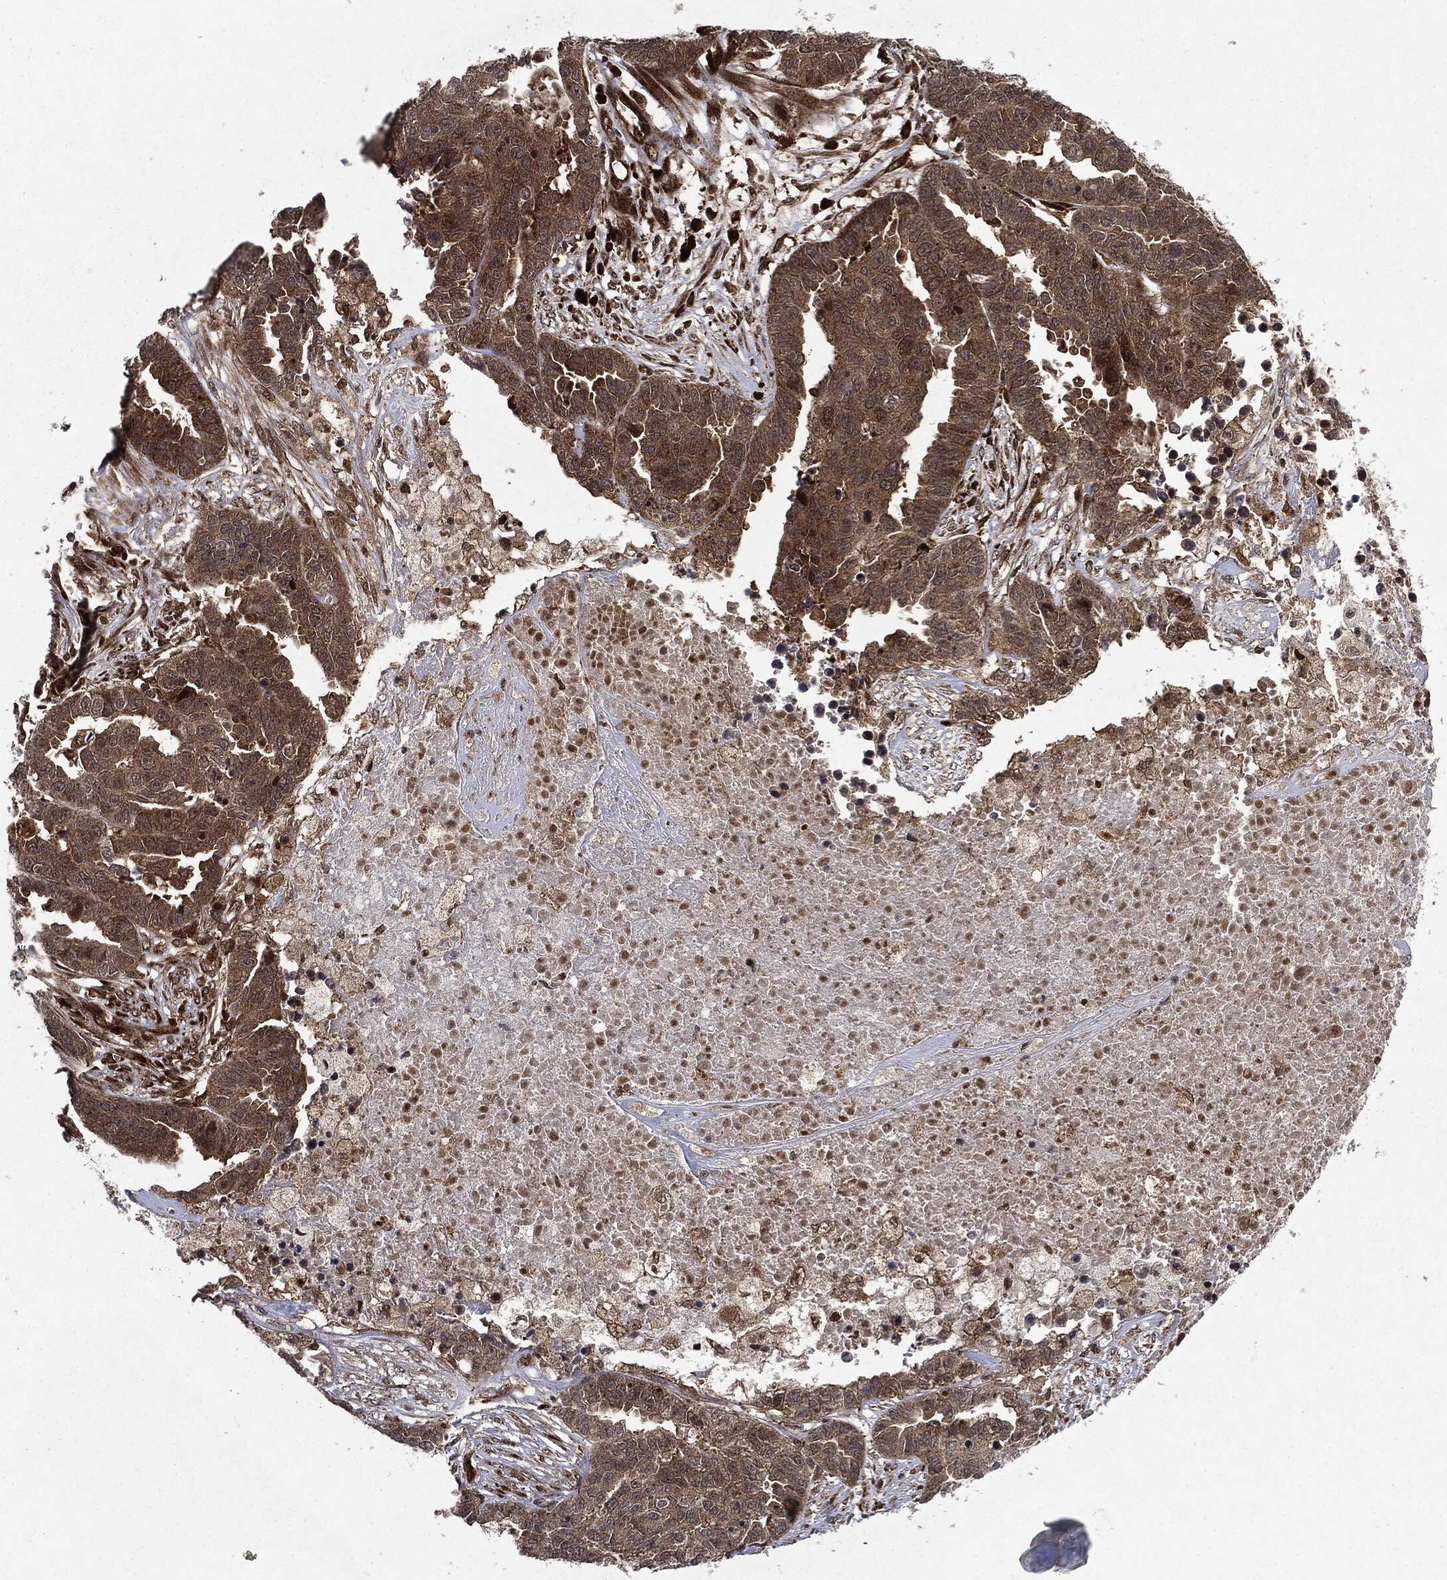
{"staining": {"intensity": "weak", "quantity": ">75%", "location": "cytoplasmic/membranous"}, "tissue": "ovarian cancer", "cell_type": "Tumor cells", "image_type": "cancer", "snomed": [{"axis": "morphology", "description": "Cystadenocarcinoma, serous, NOS"}, {"axis": "topography", "description": "Ovary"}], "caption": "High-power microscopy captured an immunohistochemistry (IHC) image of ovarian cancer (serous cystadenocarcinoma), revealing weak cytoplasmic/membranous expression in approximately >75% of tumor cells.", "gene": "OTUB1", "patient": {"sex": "female", "age": 87}}